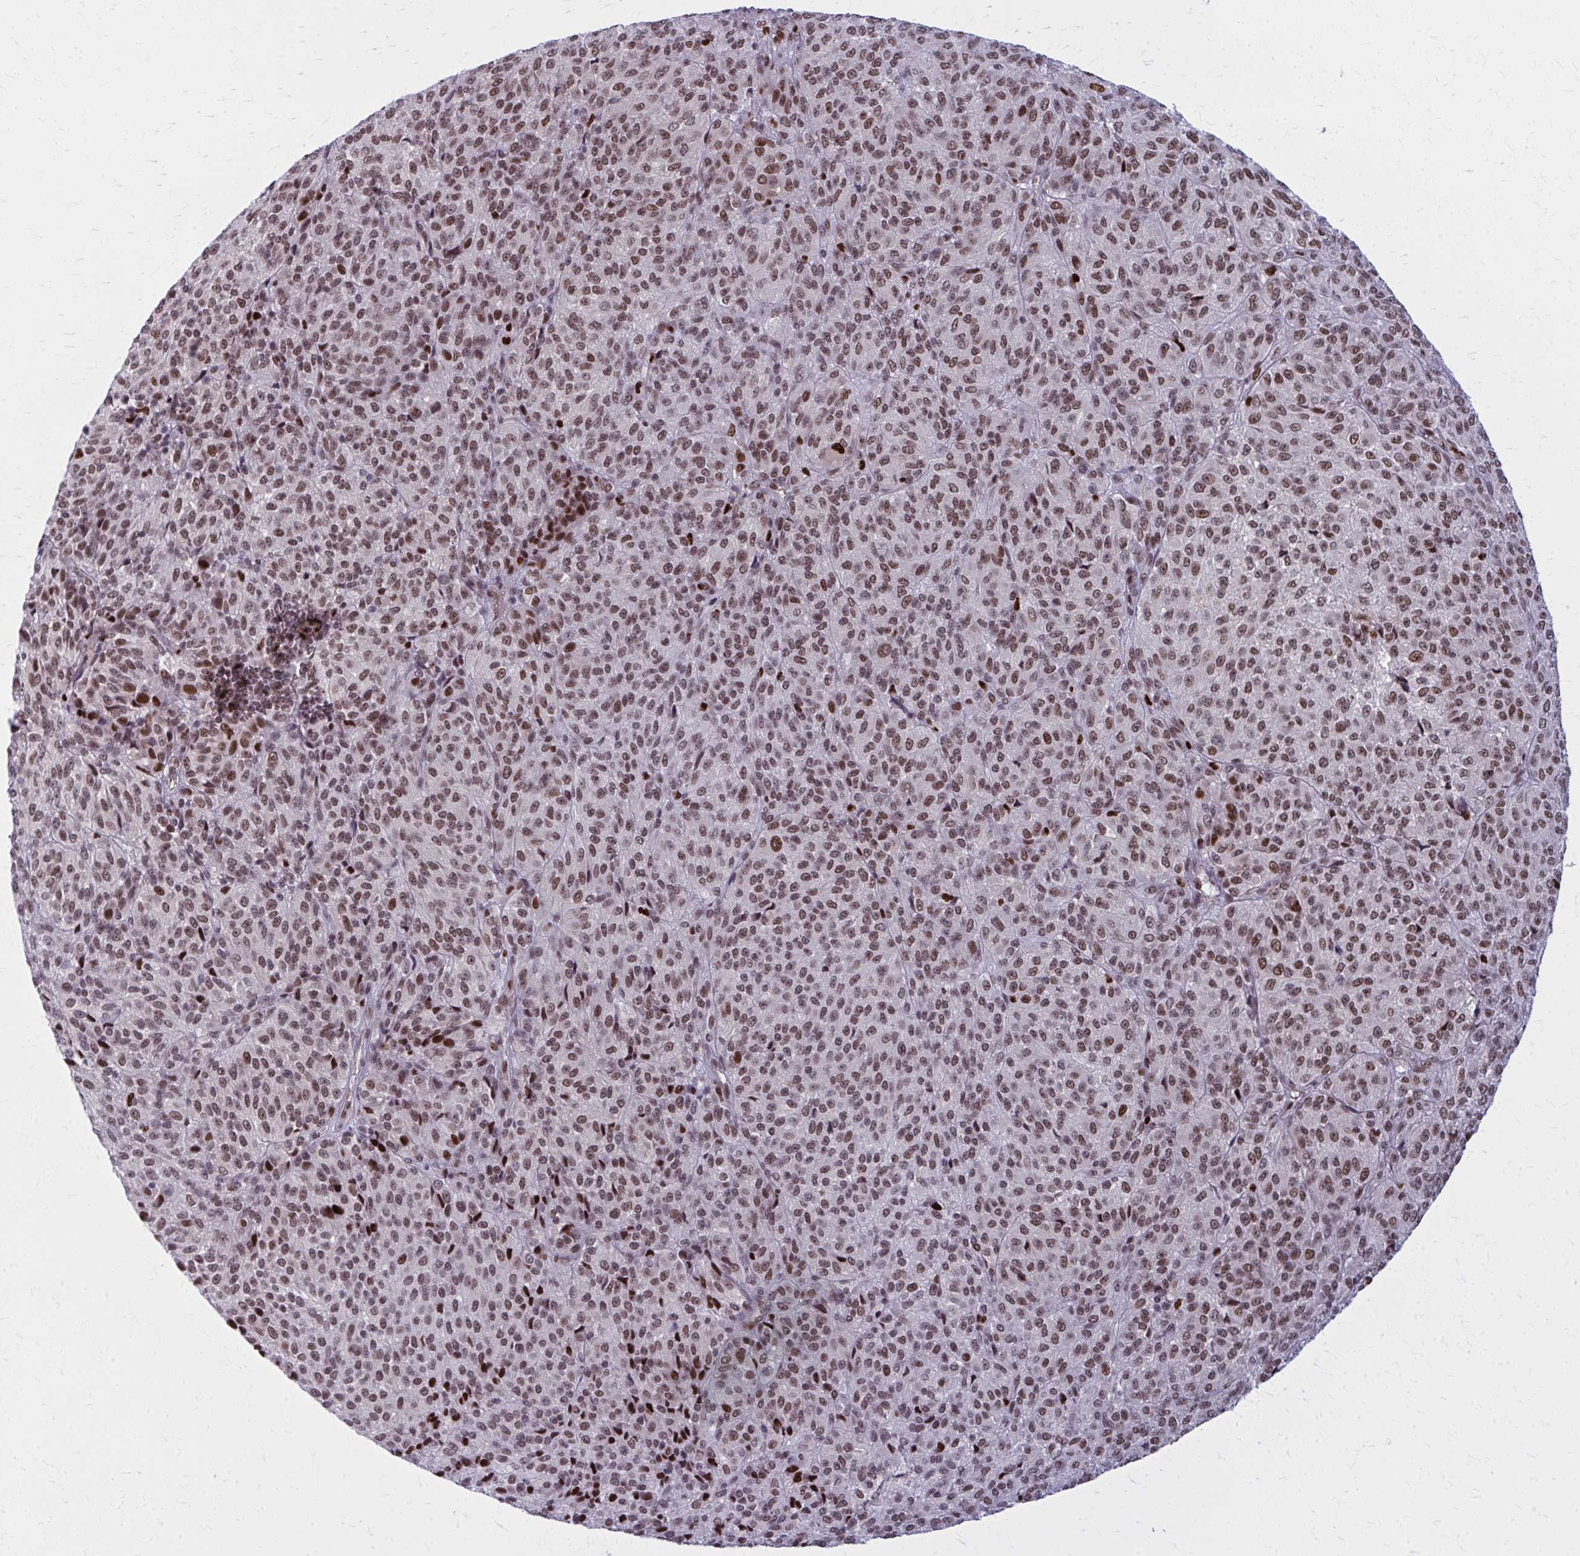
{"staining": {"intensity": "moderate", "quantity": ">75%", "location": "nuclear"}, "tissue": "melanoma", "cell_type": "Tumor cells", "image_type": "cancer", "snomed": [{"axis": "morphology", "description": "Malignant melanoma, Metastatic site"}, {"axis": "topography", "description": "Brain"}], "caption": "Moderate nuclear positivity is identified in approximately >75% of tumor cells in malignant melanoma (metastatic site).", "gene": "ZNF559", "patient": {"sex": "female", "age": 56}}